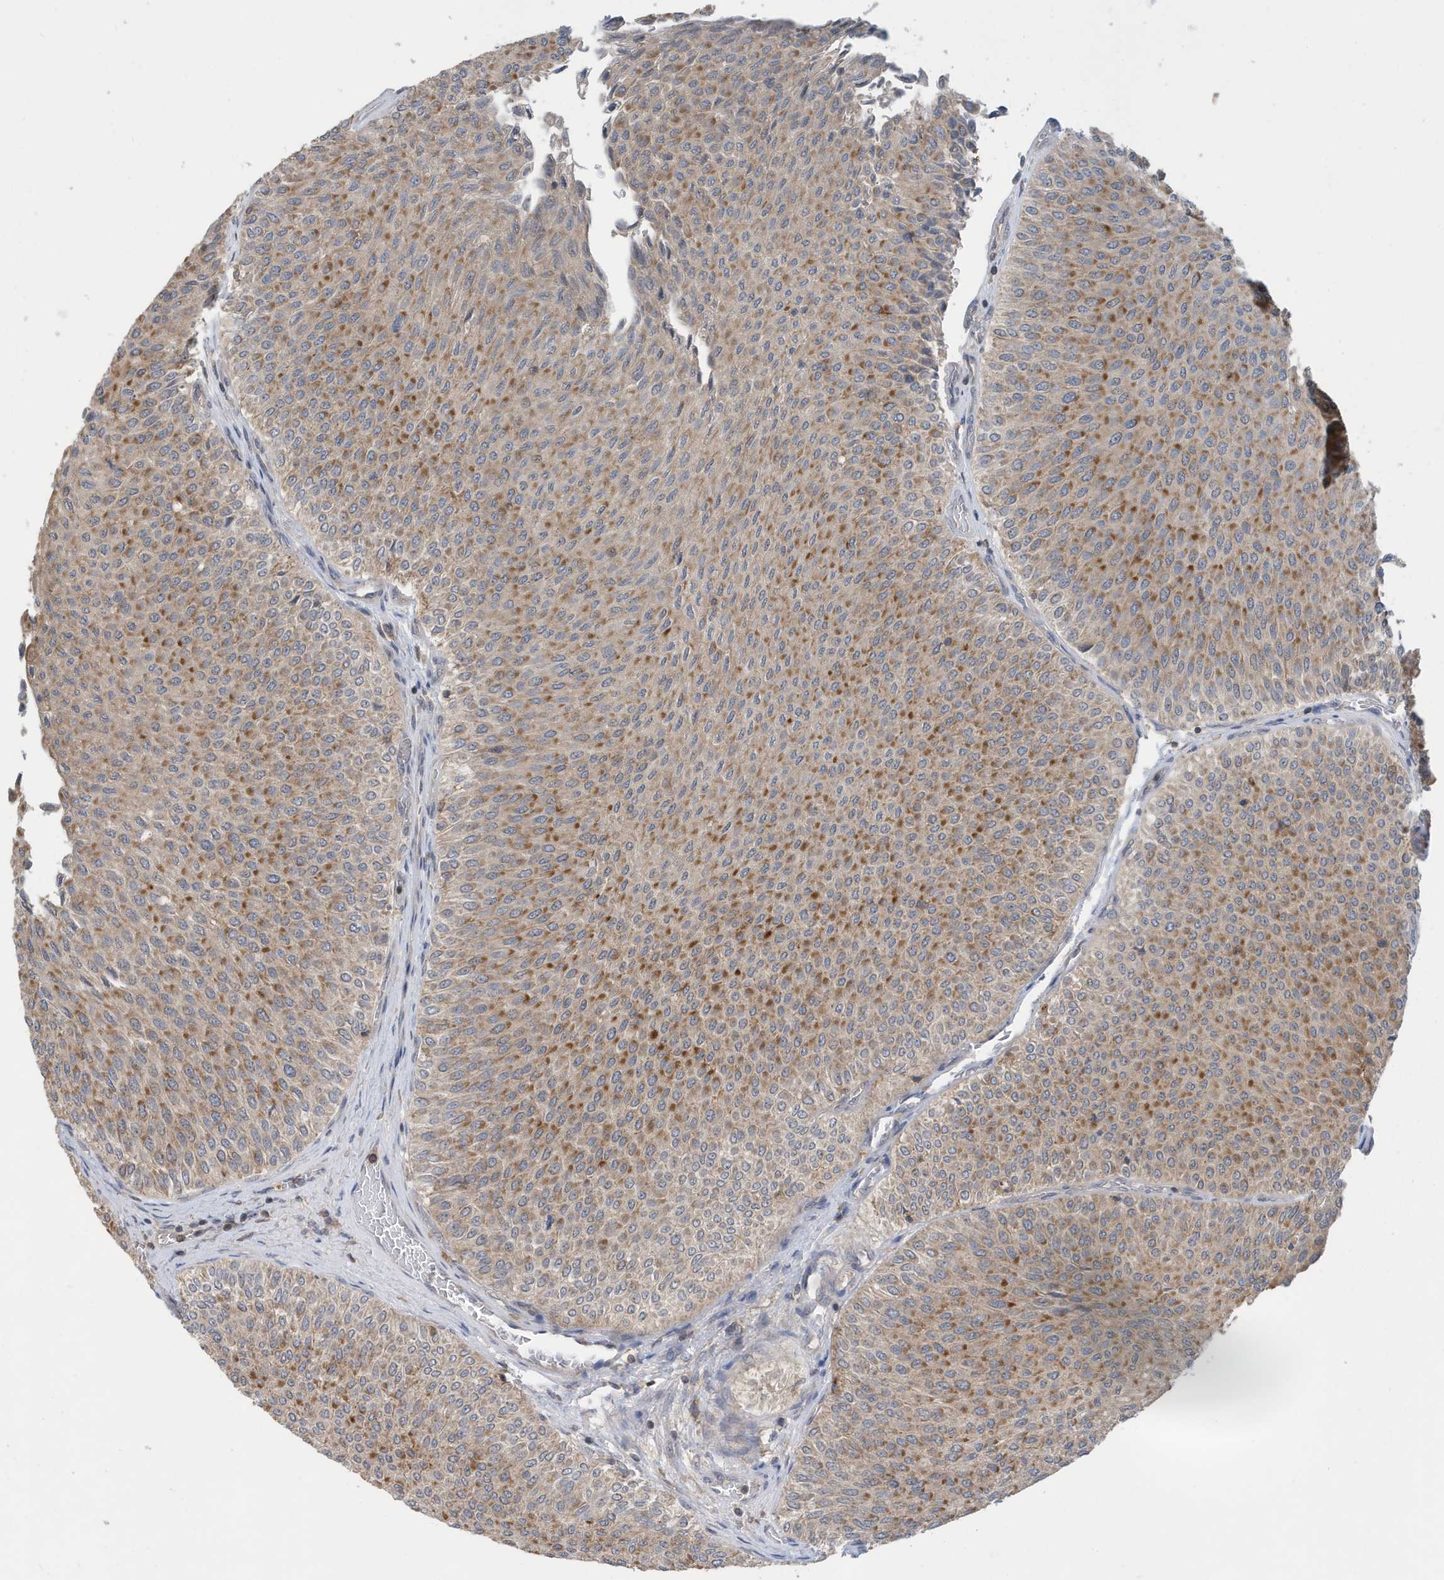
{"staining": {"intensity": "moderate", "quantity": ">75%", "location": "cytoplasmic/membranous"}, "tissue": "urothelial cancer", "cell_type": "Tumor cells", "image_type": "cancer", "snomed": [{"axis": "morphology", "description": "Urothelial carcinoma, Low grade"}, {"axis": "topography", "description": "Urinary bladder"}], "caption": "This is a histology image of immunohistochemistry (IHC) staining of low-grade urothelial carcinoma, which shows moderate positivity in the cytoplasmic/membranous of tumor cells.", "gene": "NSUN3", "patient": {"sex": "male", "age": 78}}